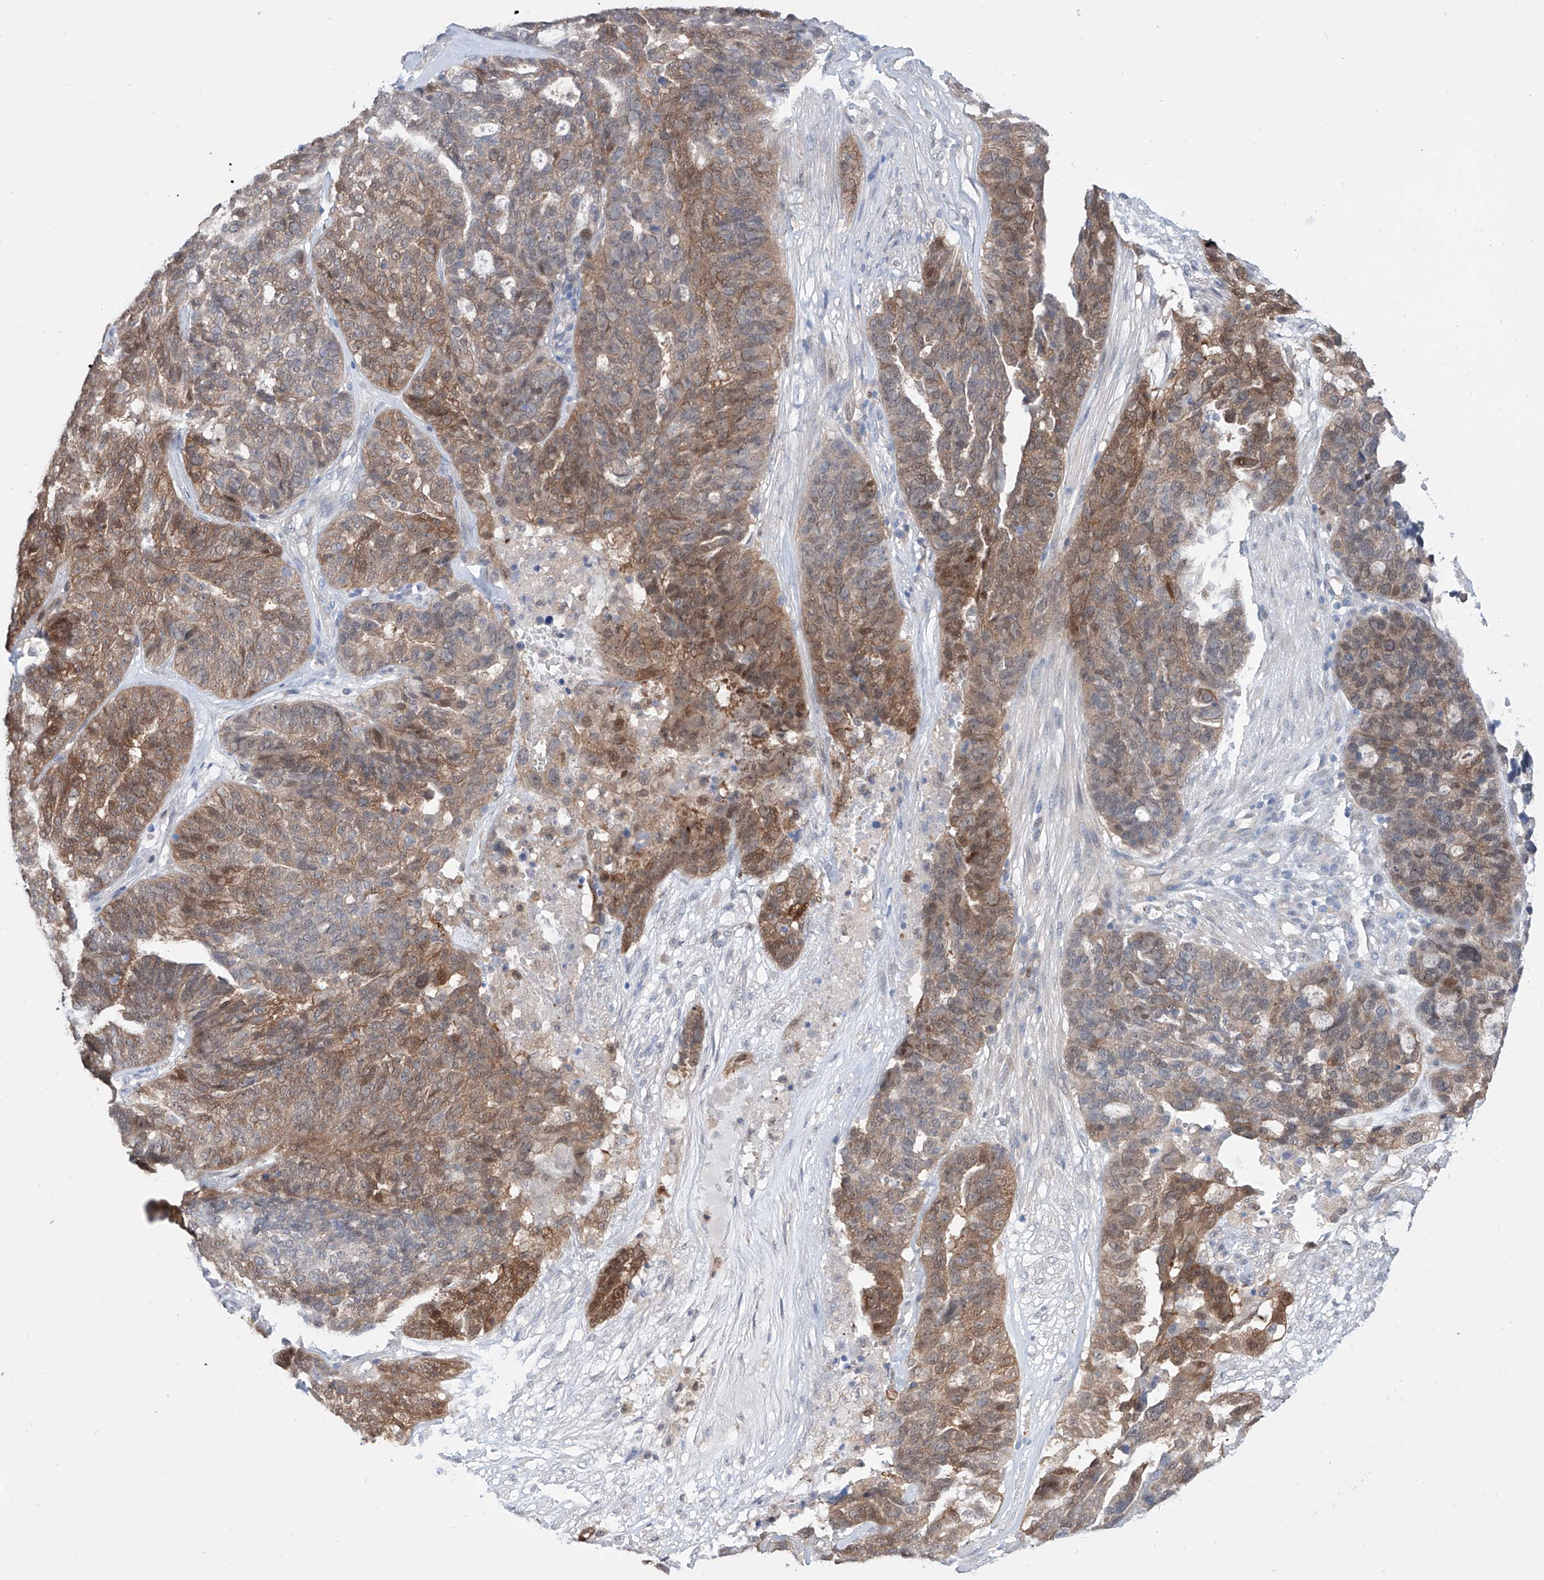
{"staining": {"intensity": "moderate", "quantity": ">75%", "location": "cytoplasmic/membranous,nuclear"}, "tissue": "ovarian cancer", "cell_type": "Tumor cells", "image_type": "cancer", "snomed": [{"axis": "morphology", "description": "Cystadenocarcinoma, serous, NOS"}, {"axis": "topography", "description": "Ovary"}], "caption": "IHC image of neoplastic tissue: ovarian cancer (serous cystadenocarcinoma) stained using immunohistochemistry shows medium levels of moderate protein expression localized specifically in the cytoplasmic/membranous and nuclear of tumor cells, appearing as a cytoplasmic/membranous and nuclear brown color.", "gene": "PDXK", "patient": {"sex": "female", "age": 59}}